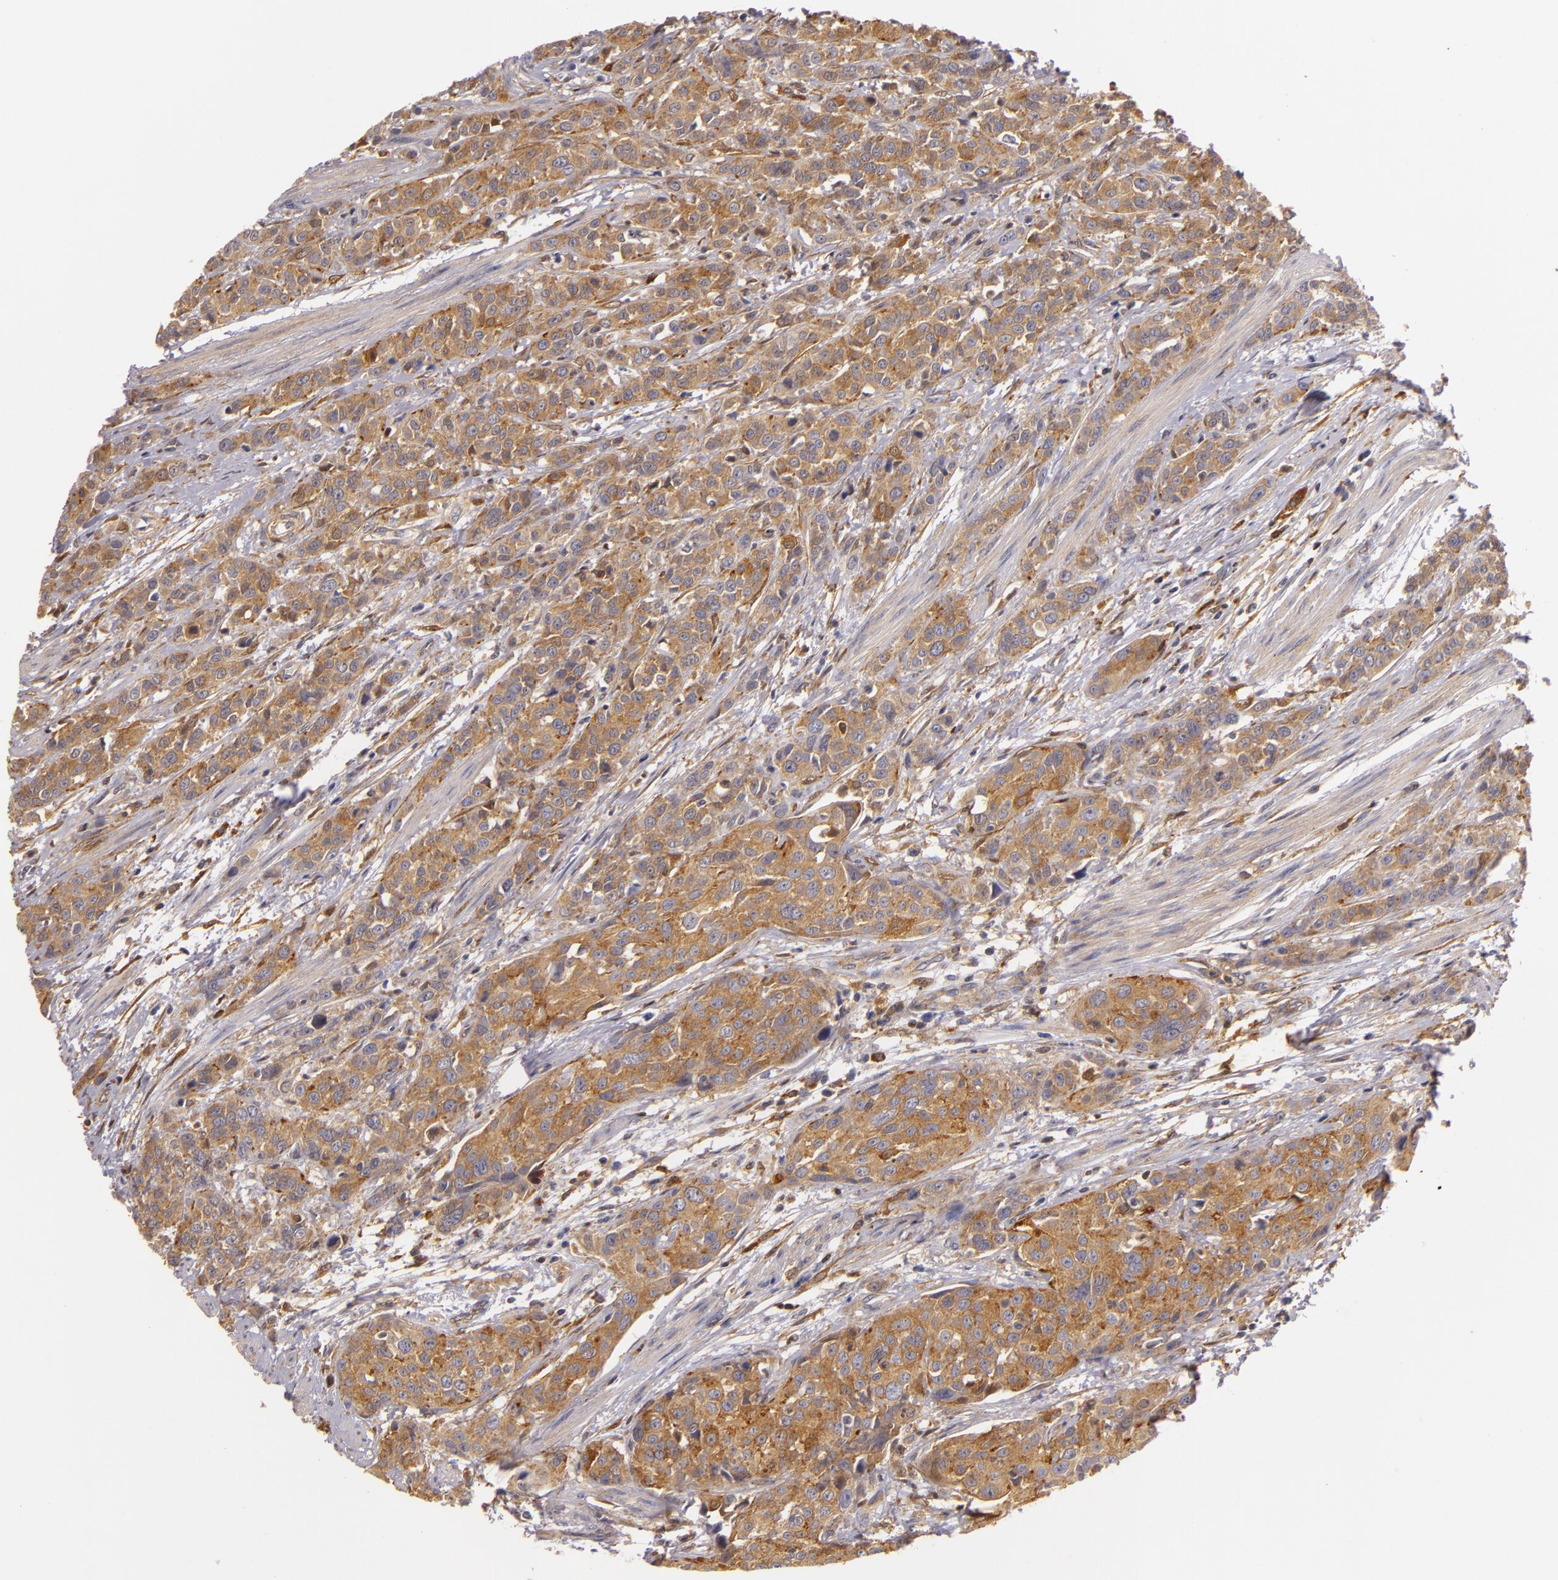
{"staining": {"intensity": "moderate", "quantity": ">75%", "location": "cytoplasmic/membranous"}, "tissue": "urothelial cancer", "cell_type": "Tumor cells", "image_type": "cancer", "snomed": [{"axis": "morphology", "description": "Urothelial carcinoma, High grade"}, {"axis": "topography", "description": "Urinary bladder"}], "caption": "Urothelial carcinoma (high-grade) stained with DAB (3,3'-diaminobenzidine) immunohistochemistry displays medium levels of moderate cytoplasmic/membranous staining in approximately >75% of tumor cells. The staining is performed using DAB (3,3'-diaminobenzidine) brown chromogen to label protein expression. The nuclei are counter-stained blue using hematoxylin.", "gene": "TOM1", "patient": {"sex": "male", "age": 56}}